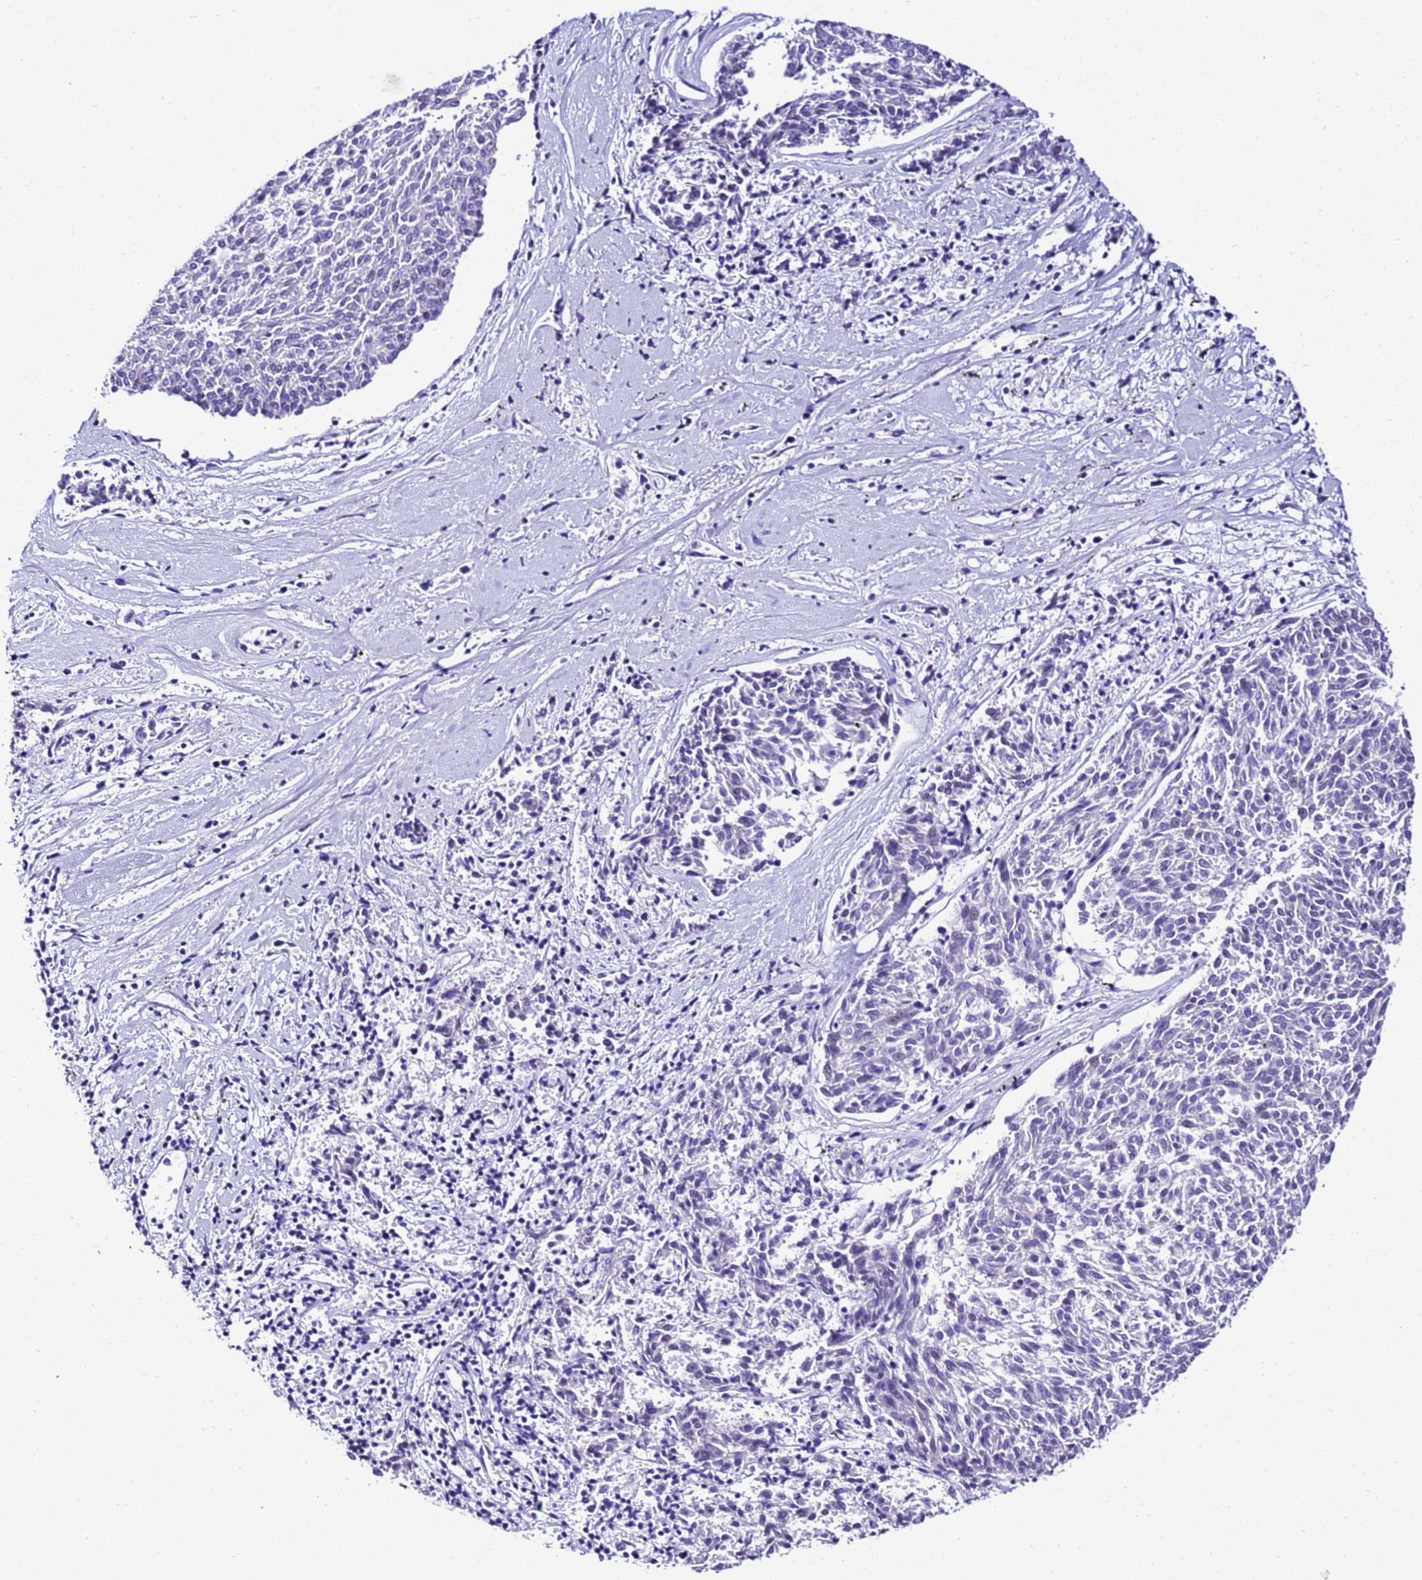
{"staining": {"intensity": "negative", "quantity": "none", "location": "none"}, "tissue": "melanoma", "cell_type": "Tumor cells", "image_type": "cancer", "snomed": [{"axis": "morphology", "description": "Malignant melanoma, NOS"}, {"axis": "topography", "description": "Skin"}], "caption": "Immunohistochemistry image of malignant melanoma stained for a protein (brown), which reveals no staining in tumor cells. Brightfield microscopy of IHC stained with DAB (brown) and hematoxylin (blue), captured at high magnification.", "gene": "ZNF417", "patient": {"sex": "female", "age": 72}}